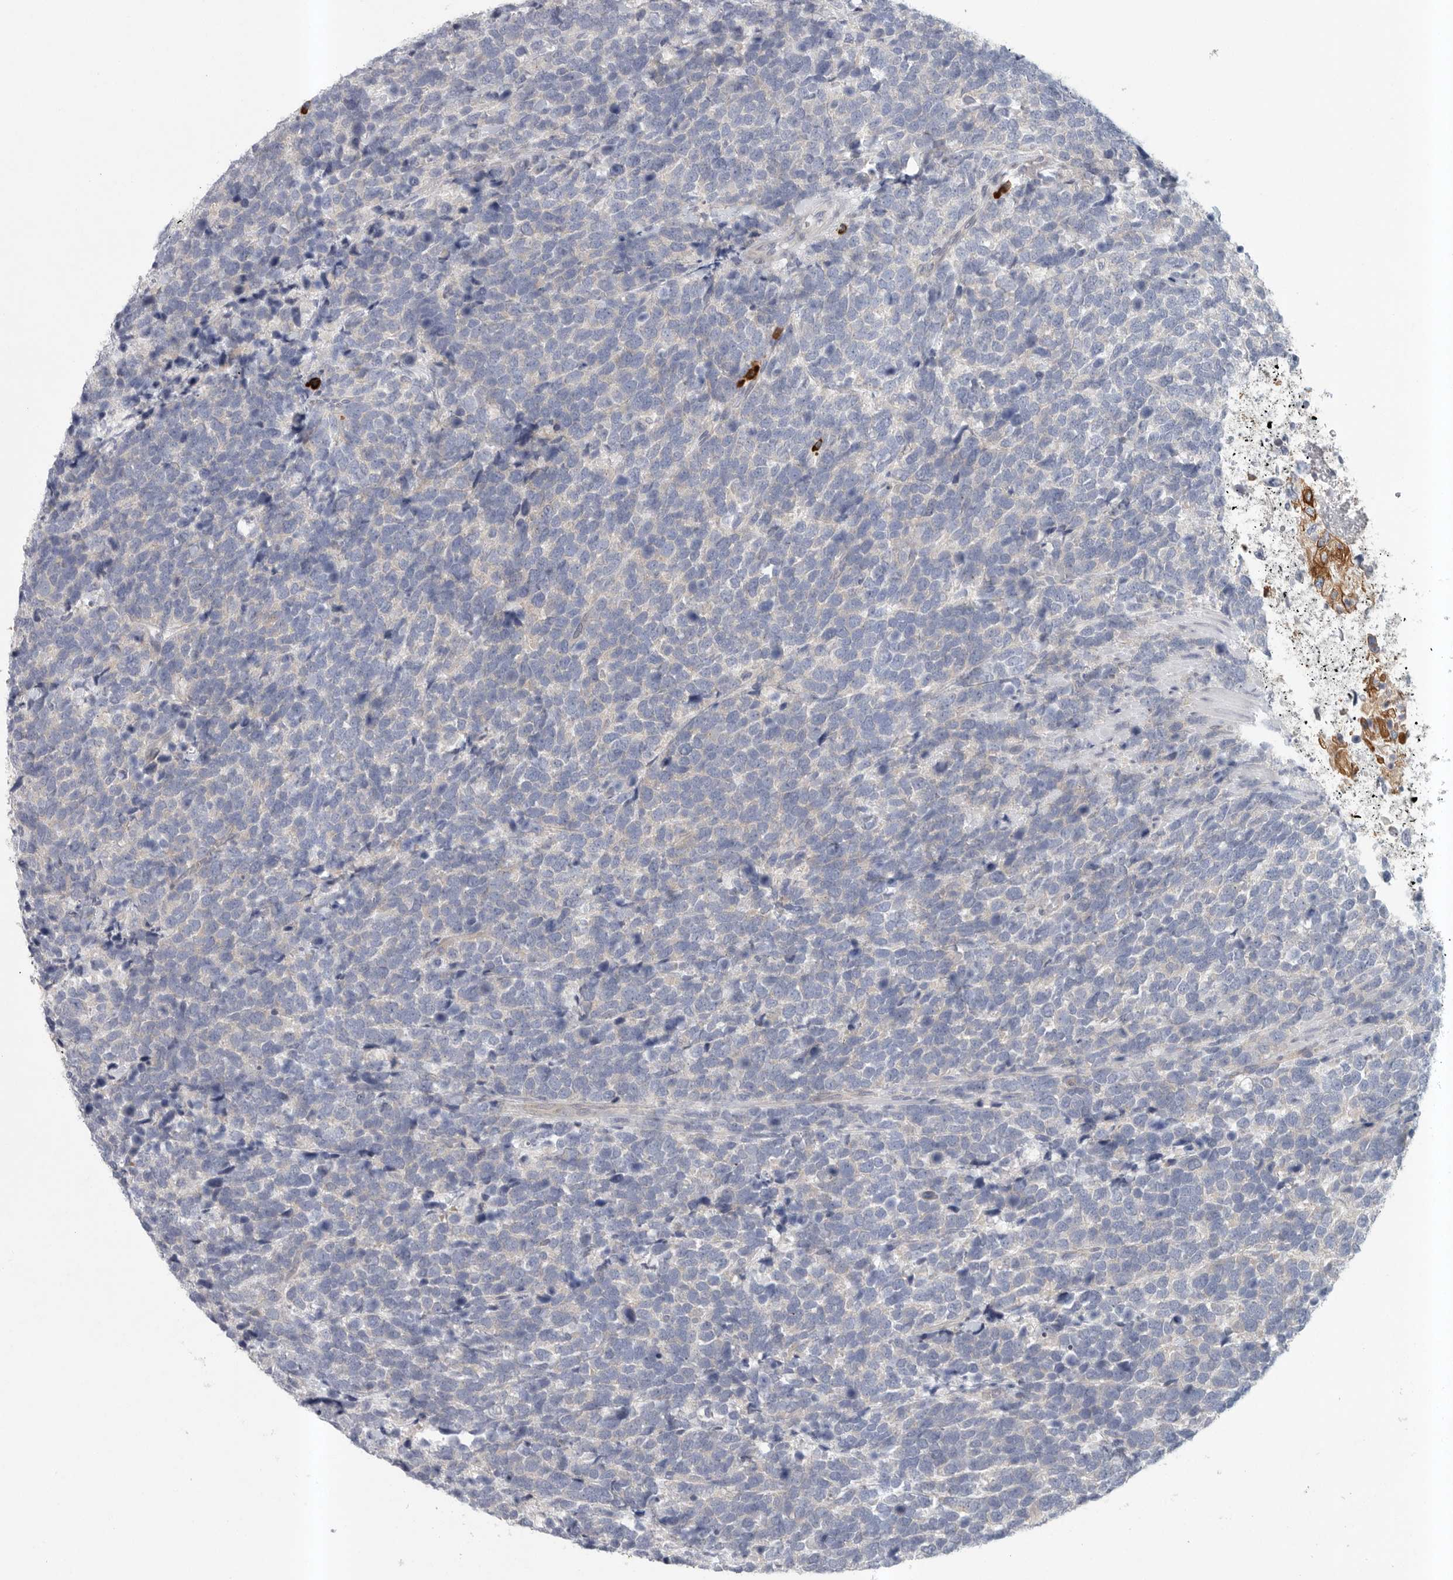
{"staining": {"intensity": "negative", "quantity": "none", "location": "none"}, "tissue": "urothelial cancer", "cell_type": "Tumor cells", "image_type": "cancer", "snomed": [{"axis": "morphology", "description": "Urothelial carcinoma, High grade"}, {"axis": "topography", "description": "Urinary bladder"}], "caption": "A histopathology image of human high-grade urothelial carcinoma is negative for staining in tumor cells. (DAB immunohistochemistry (IHC) with hematoxylin counter stain).", "gene": "TMEM69", "patient": {"sex": "female", "age": 82}}